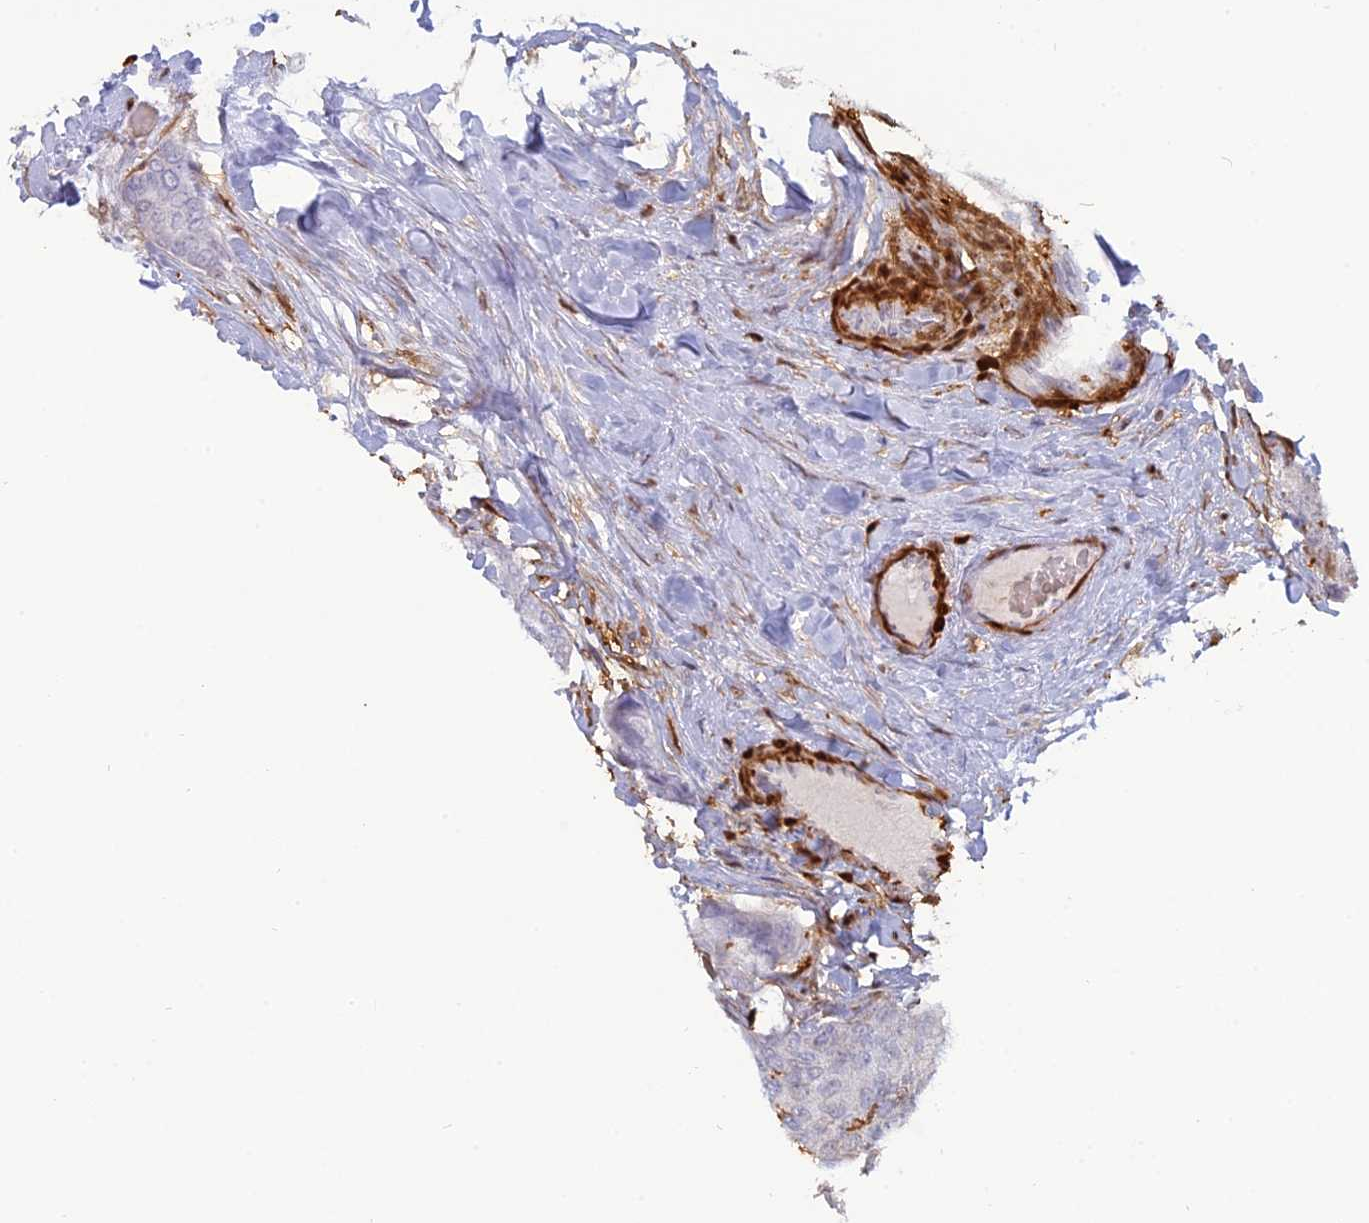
{"staining": {"intensity": "negative", "quantity": "none", "location": "none"}, "tissue": "breast cancer", "cell_type": "Tumor cells", "image_type": "cancer", "snomed": [{"axis": "morphology", "description": "Duct carcinoma"}, {"axis": "topography", "description": "Breast"}], "caption": "Protein analysis of infiltrating ductal carcinoma (breast) shows no significant staining in tumor cells.", "gene": "PGBD4", "patient": {"sex": "female", "age": 75}}